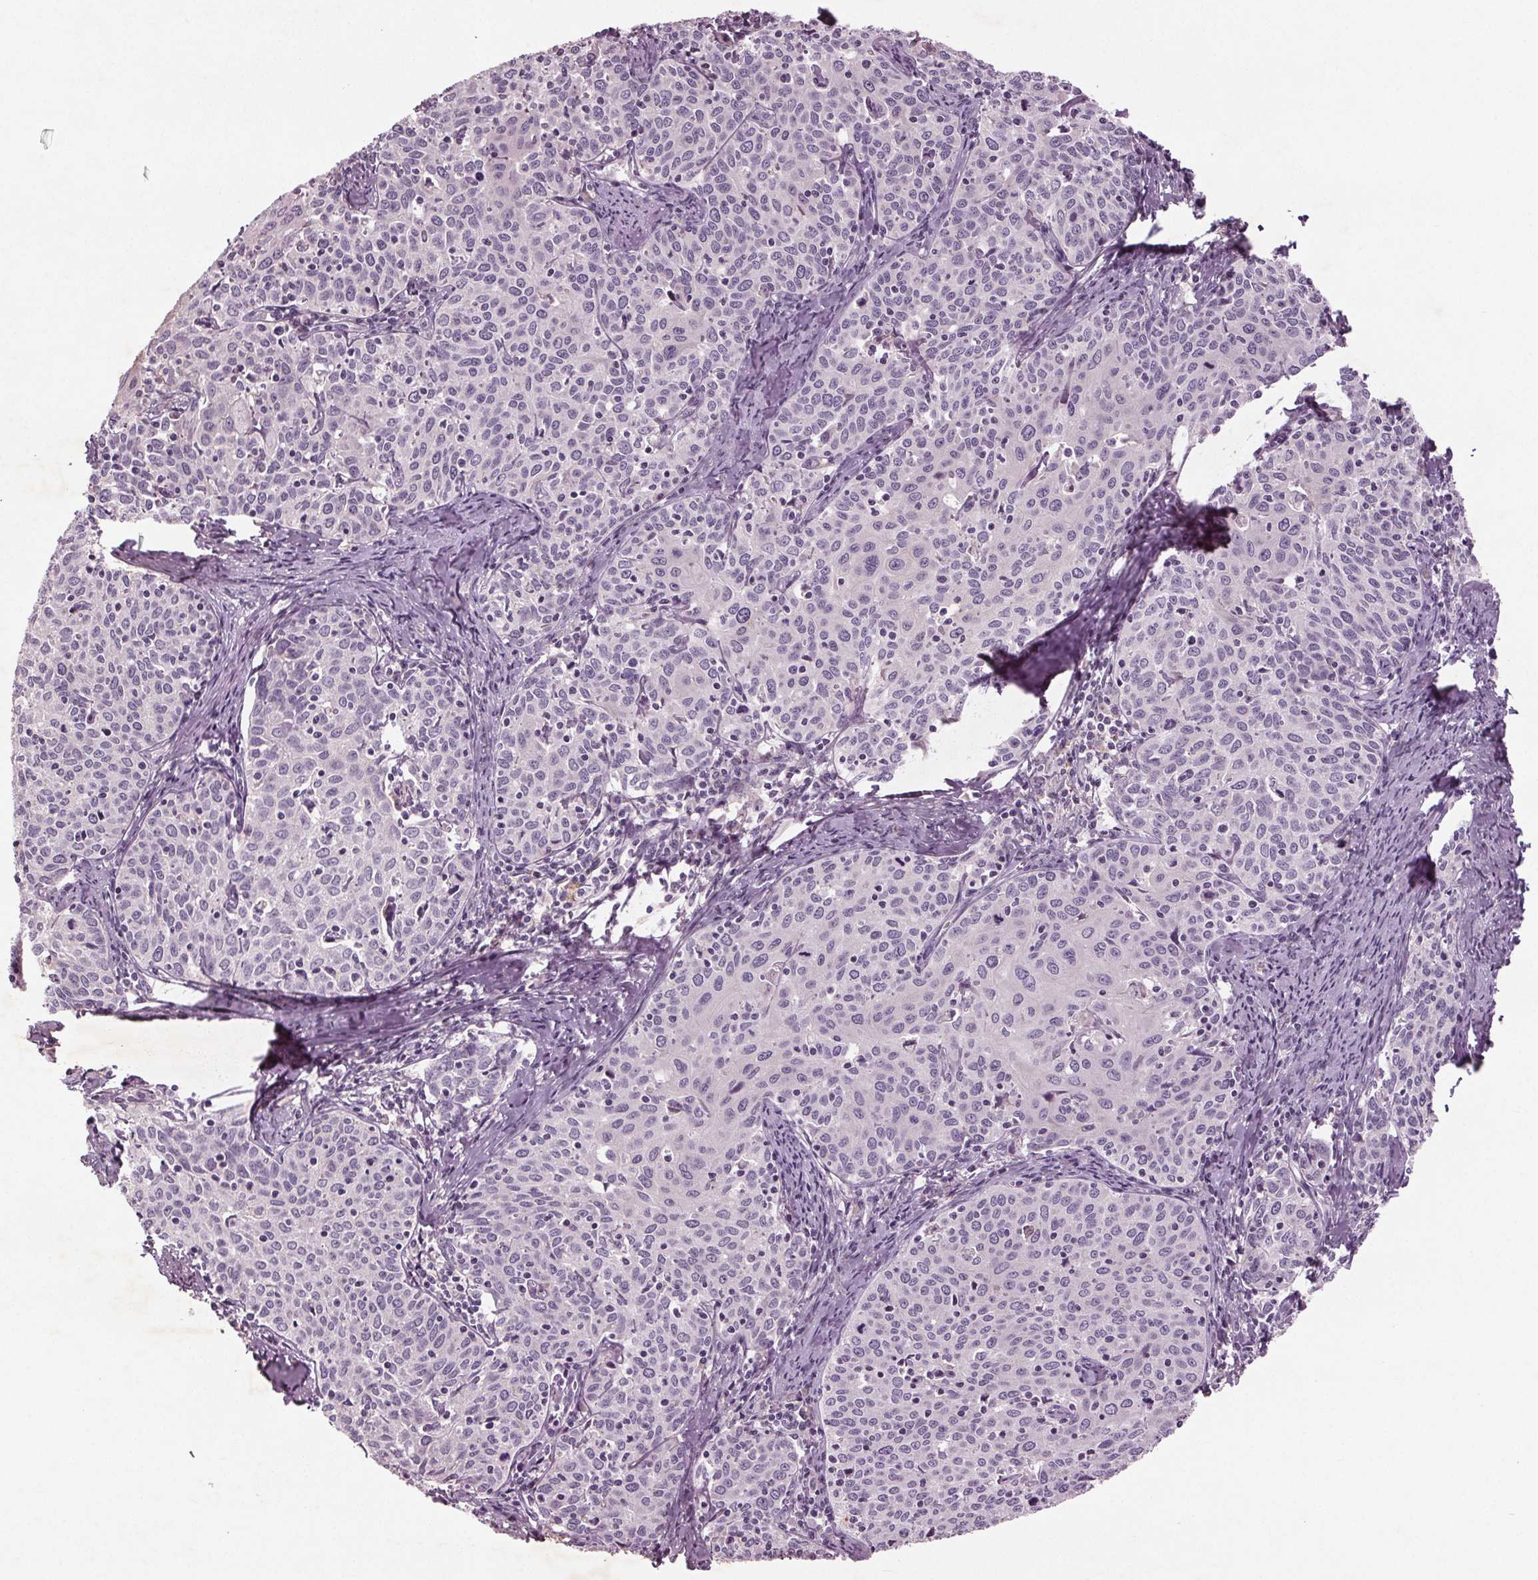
{"staining": {"intensity": "negative", "quantity": "none", "location": "none"}, "tissue": "cervical cancer", "cell_type": "Tumor cells", "image_type": "cancer", "snomed": [{"axis": "morphology", "description": "Squamous cell carcinoma, NOS"}, {"axis": "topography", "description": "Cervix"}], "caption": "Immunohistochemistry image of neoplastic tissue: cervical cancer stained with DAB (3,3'-diaminobenzidine) displays no significant protein expression in tumor cells.", "gene": "BHLHE22", "patient": {"sex": "female", "age": 62}}